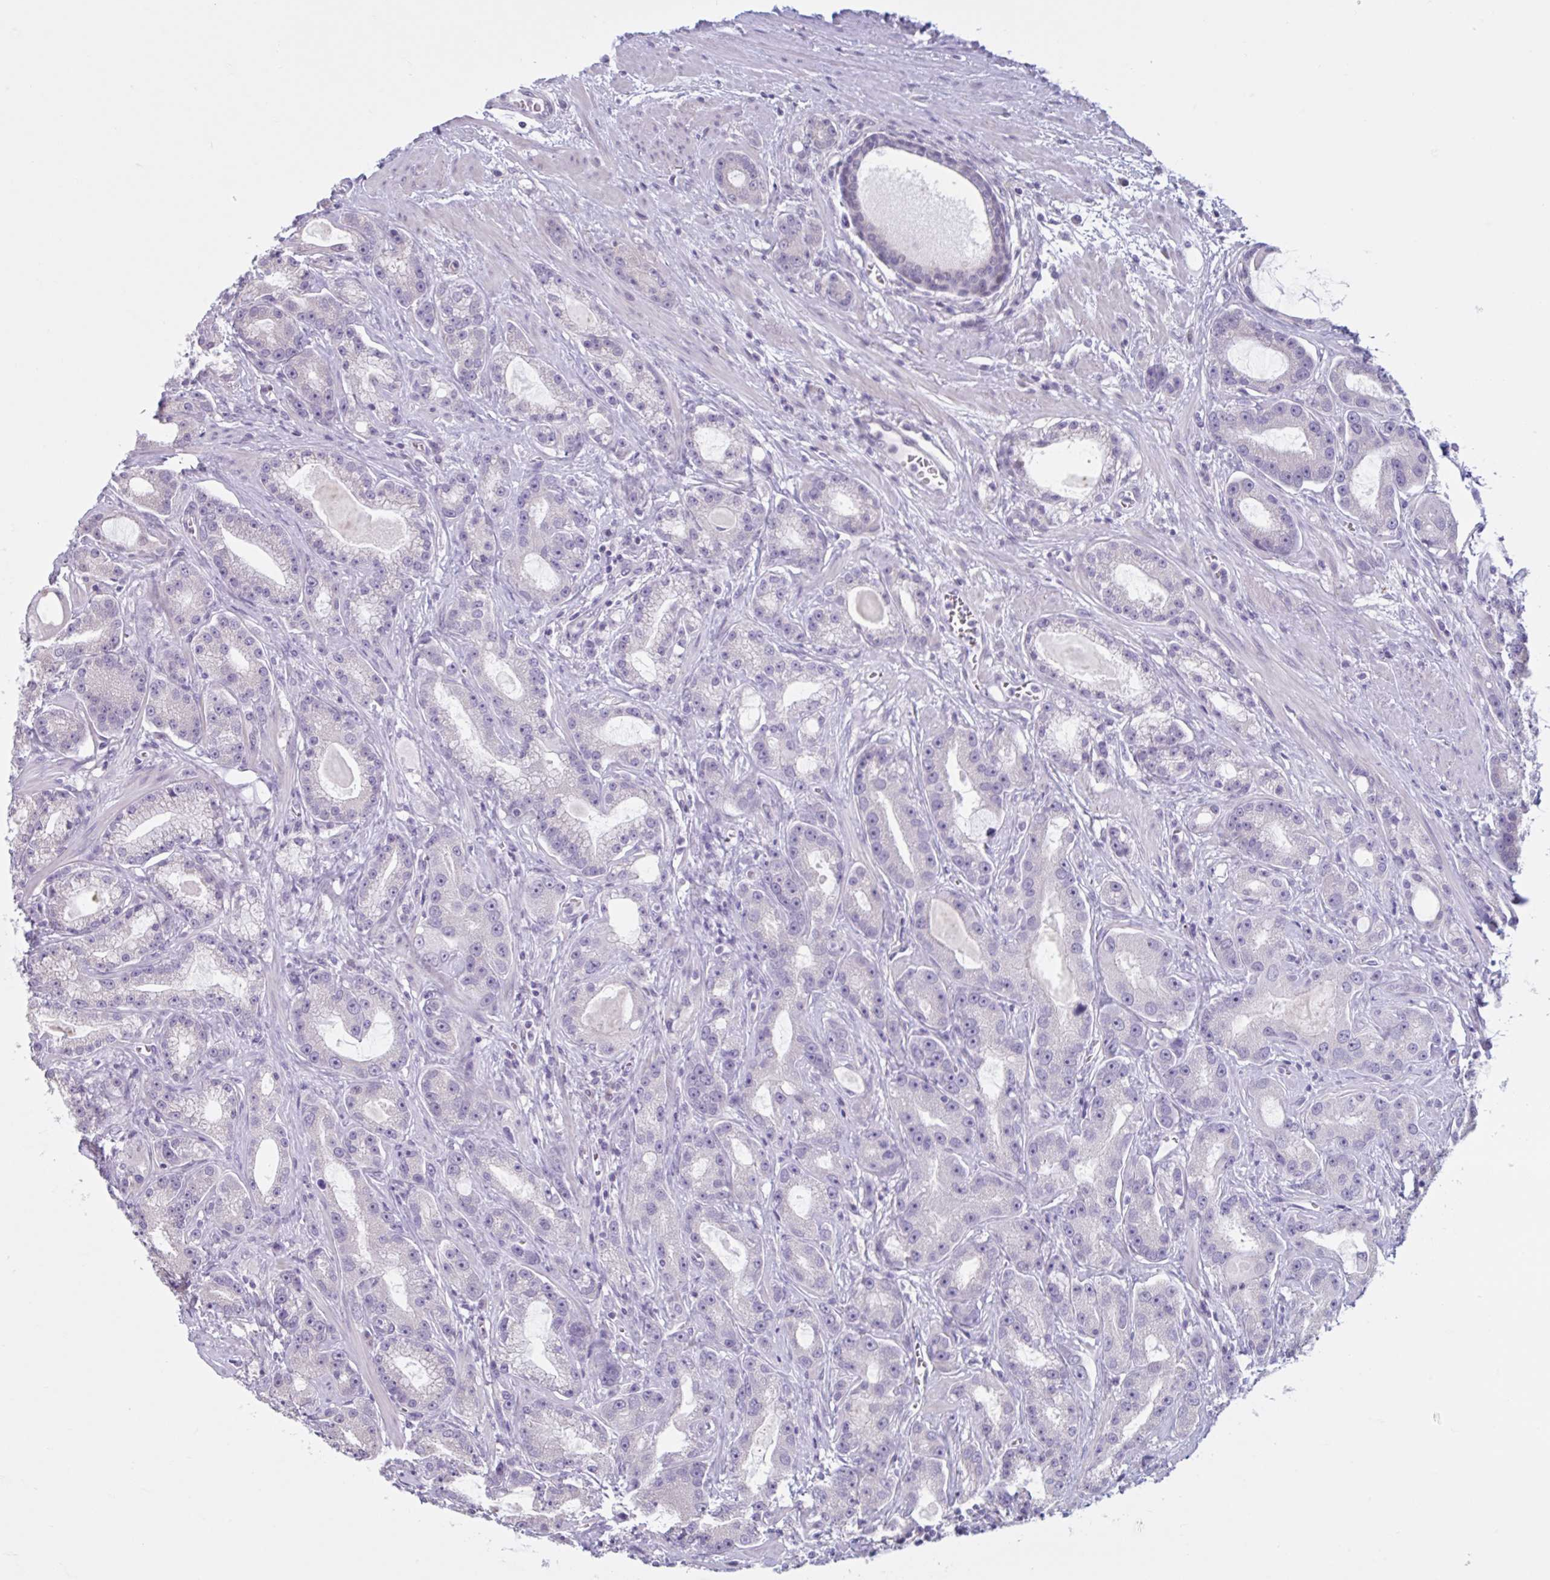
{"staining": {"intensity": "negative", "quantity": "none", "location": "none"}, "tissue": "prostate cancer", "cell_type": "Tumor cells", "image_type": "cancer", "snomed": [{"axis": "morphology", "description": "Adenocarcinoma, High grade"}, {"axis": "topography", "description": "Prostate"}], "caption": "An immunohistochemistry histopathology image of prostate cancer is shown. There is no staining in tumor cells of prostate cancer.", "gene": "CDH19", "patient": {"sex": "male", "age": 65}}